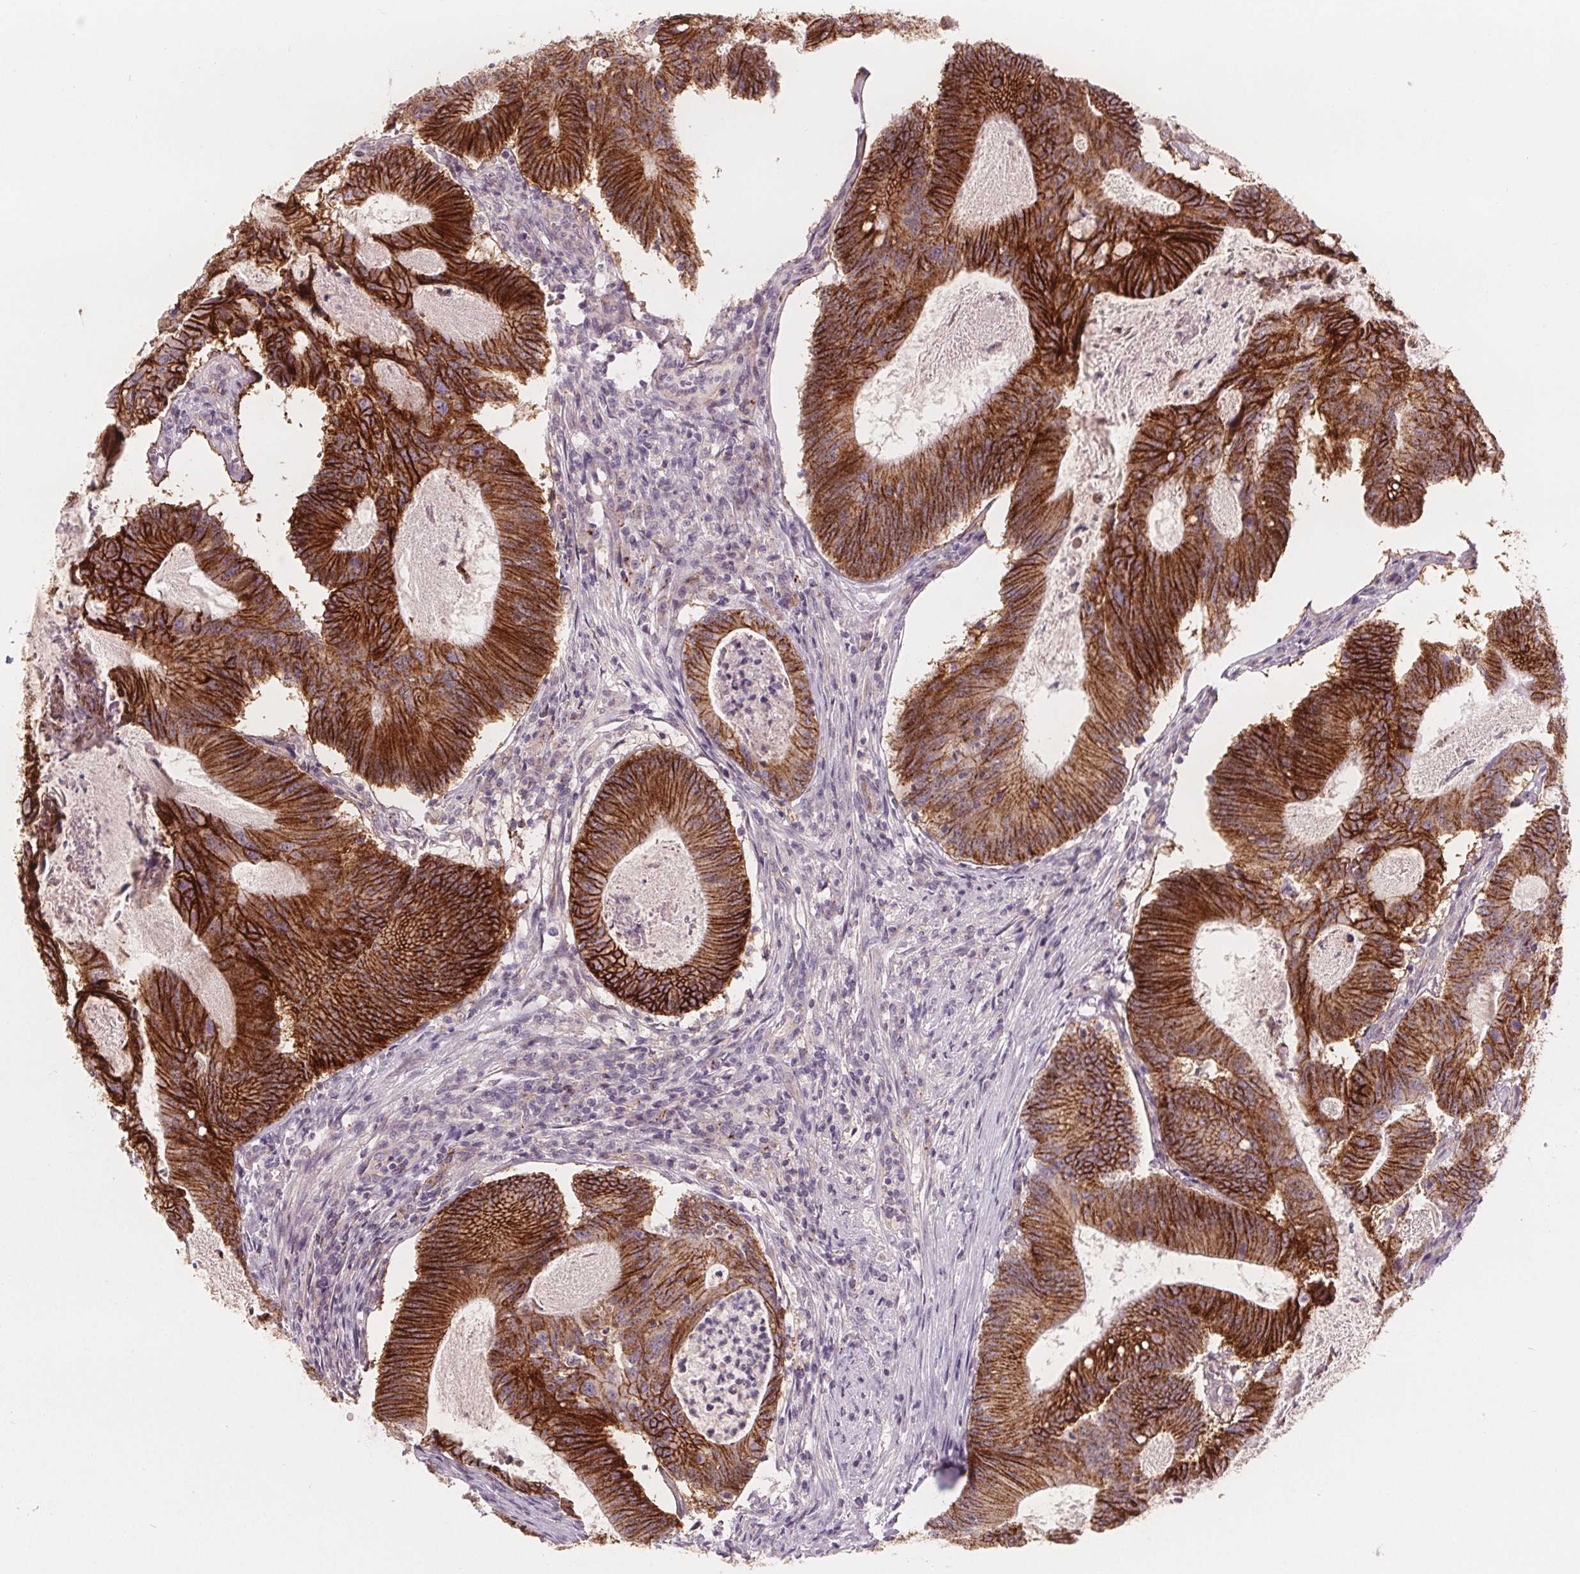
{"staining": {"intensity": "strong", "quantity": ">75%", "location": "cytoplasmic/membranous"}, "tissue": "colorectal cancer", "cell_type": "Tumor cells", "image_type": "cancer", "snomed": [{"axis": "morphology", "description": "Adenocarcinoma, NOS"}, {"axis": "topography", "description": "Colon"}], "caption": "IHC of colorectal cancer (adenocarcinoma) reveals high levels of strong cytoplasmic/membranous staining in approximately >75% of tumor cells.", "gene": "ATP1A1", "patient": {"sex": "female", "age": 70}}